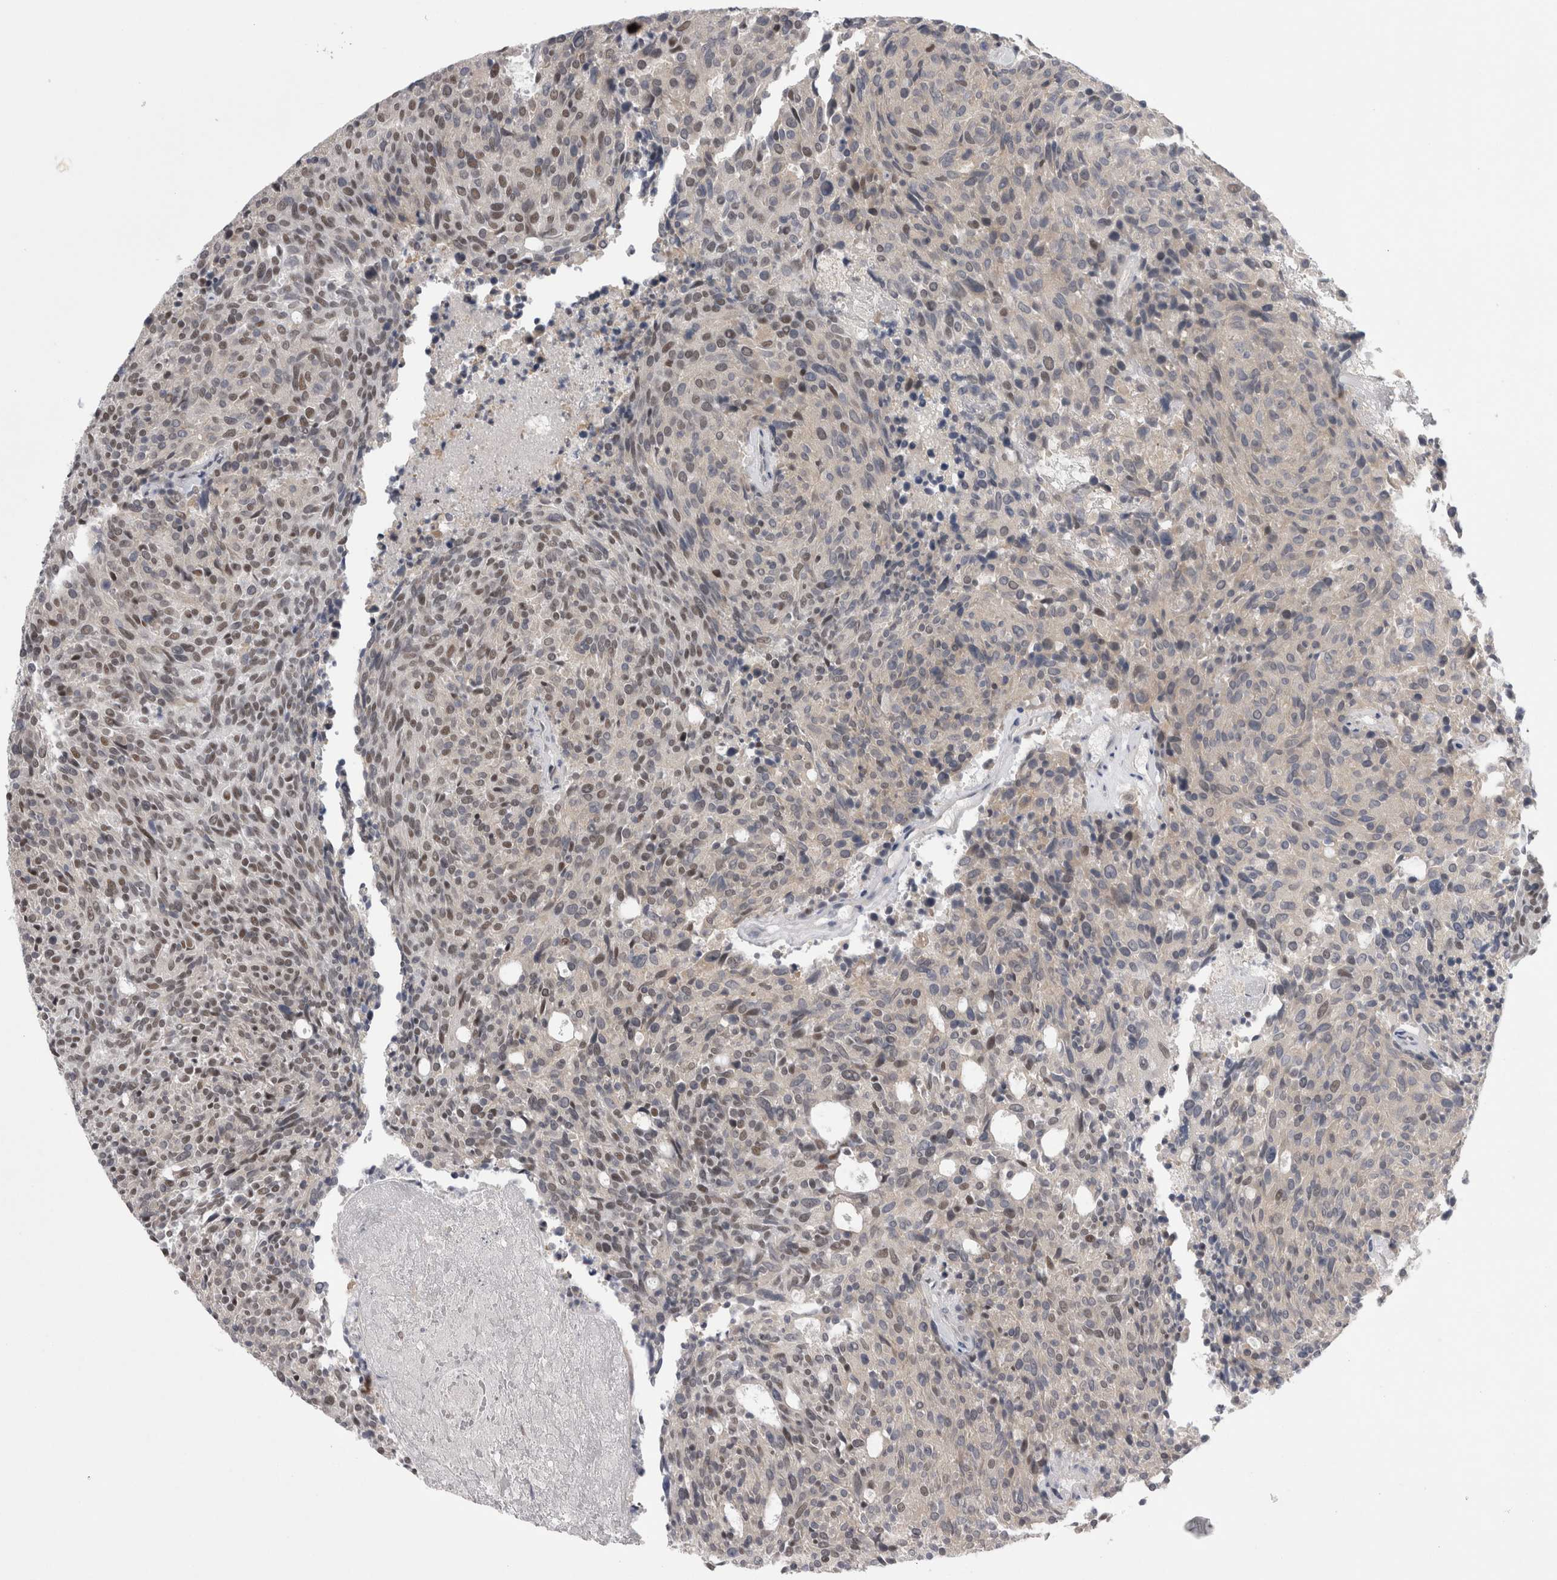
{"staining": {"intensity": "moderate", "quantity": "25%-75%", "location": "nuclear"}, "tissue": "carcinoid", "cell_type": "Tumor cells", "image_type": "cancer", "snomed": [{"axis": "morphology", "description": "Carcinoid, malignant, NOS"}, {"axis": "topography", "description": "Pancreas"}], "caption": "Tumor cells show medium levels of moderate nuclear expression in about 25%-75% of cells in human carcinoid (malignant). (Stains: DAB in brown, nuclei in blue, Microscopy: brightfield microscopy at high magnification).", "gene": "API5", "patient": {"sex": "female", "age": 54}}